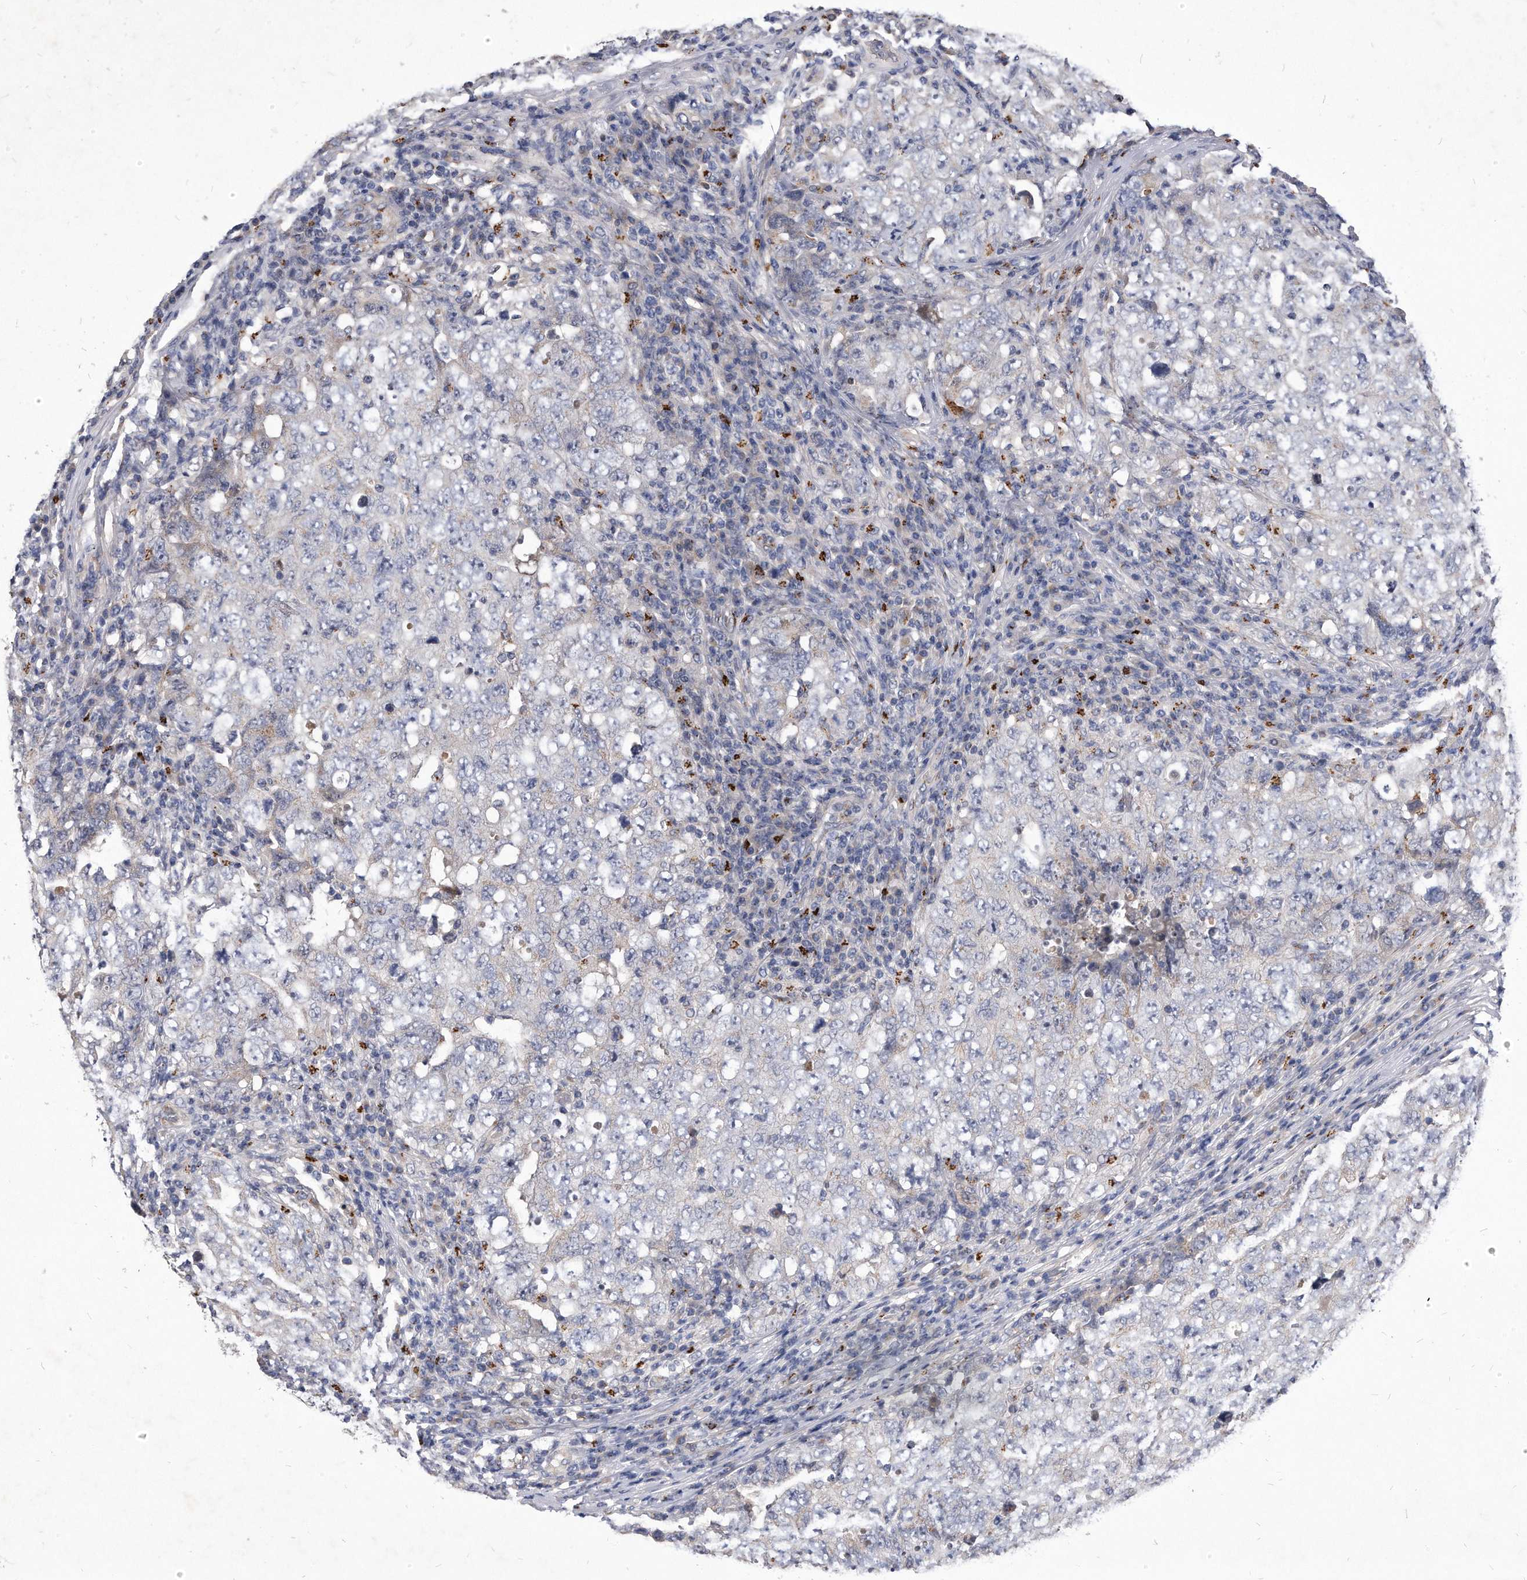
{"staining": {"intensity": "negative", "quantity": "none", "location": "none"}, "tissue": "testis cancer", "cell_type": "Tumor cells", "image_type": "cancer", "snomed": [{"axis": "morphology", "description": "Carcinoma, Embryonal, NOS"}, {"axis": "topography", "description": "Testis"}], "caption": "Immunohistochemistry (IHC) image of neoplastic tissue: embryonal carcinoma (testis) stained with DAB (3,3'-diaminobenzidine) shows no significant protein staining in tumor cells.", "gene": "MGAT4A", "patient": {"sex": "male", "age": 26}}